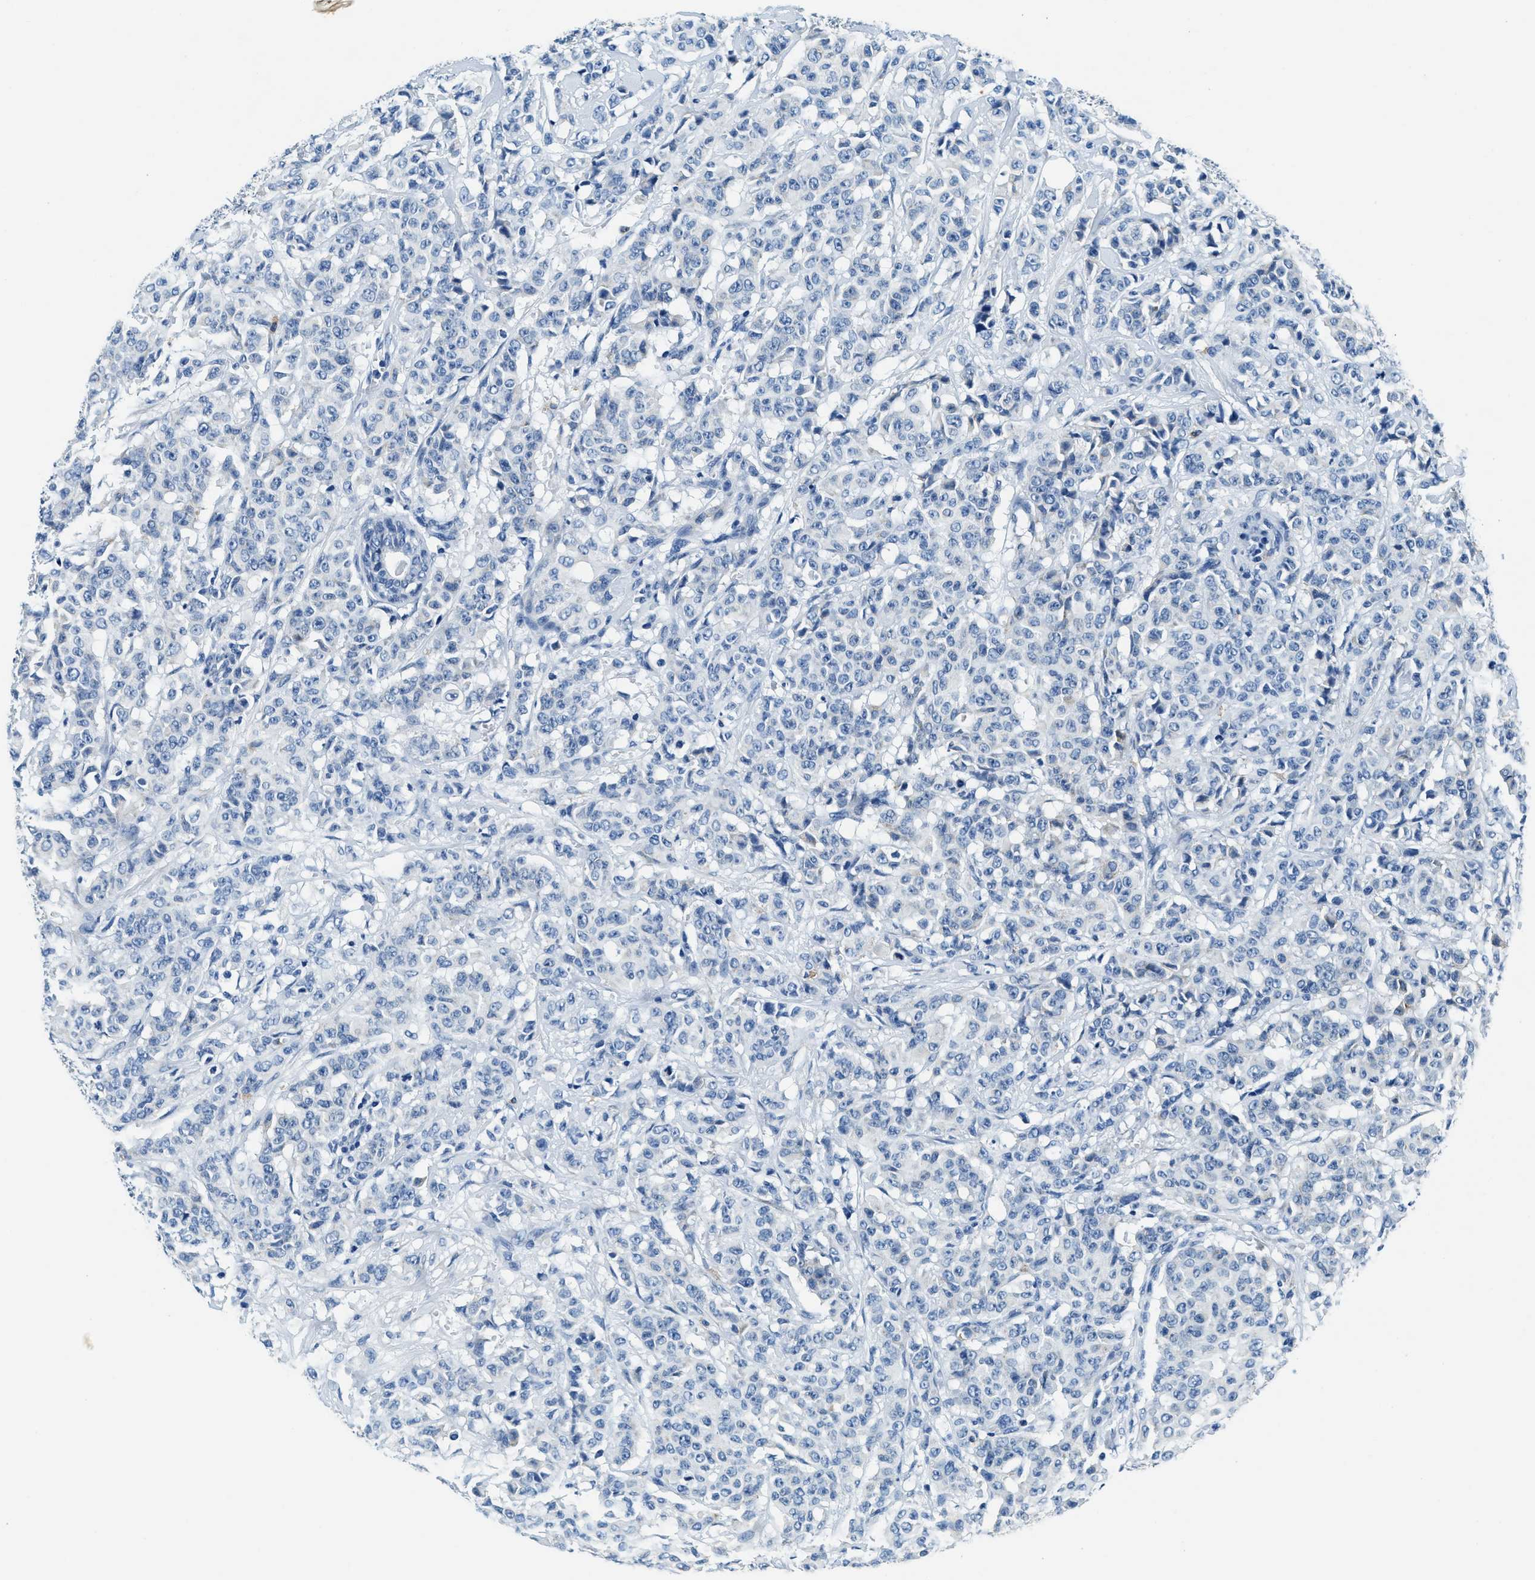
{"staining": {"intensity": "negative", "quantity": "none", "location": "none"}, "tissue": "breast cancer", "cell_type": "Tumor cells", "image_type": "cancer", "snomed": [{"axis": "morphology", "description": "Normal tissue, NOS"}, {"axis": "morphology", "description": "Duct carcinoma"}, {"axis": "topography", "description": "Breast"}], "caption": "High power microscopy photomicrograph of an immunohistochemistry histopathology image of breast infiltrating ductal carcinoma, revealing no significant expression in tumor cells.", "gene": "UBAC2", "patient": {"sex": "female", "age": 40}}